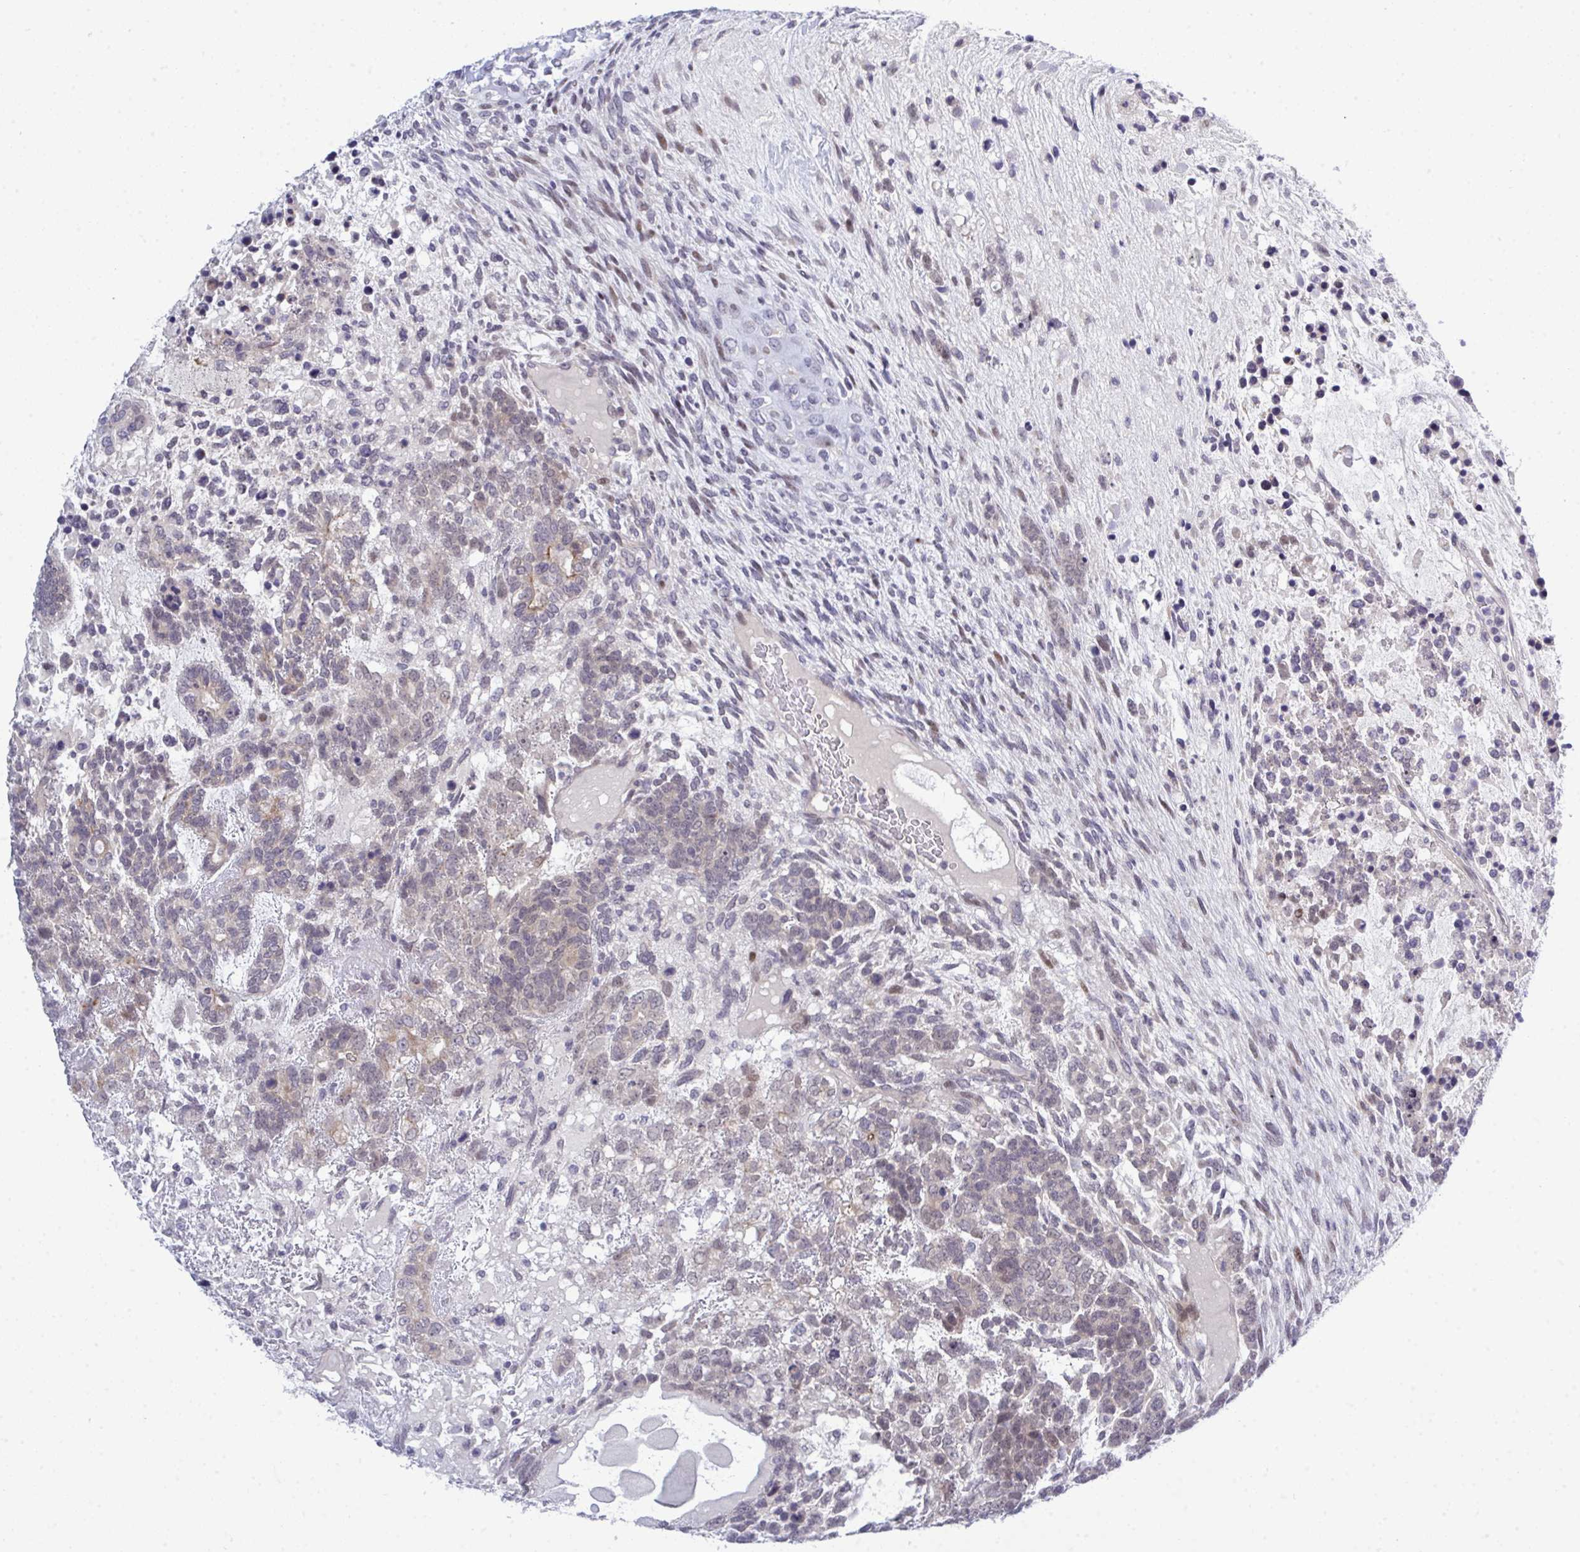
{"staining": {"intensity": "negative", "quantity": "none", "location": "none"}, "tissue": "testis cancer", "cell_type": "Tumor cells", "image_type": "cancer", "snomed": [{"axis": "morphology", "description": "Carcinoma, Embryonal, NOS"}, {"axis": "topography", "description": "Testis"}], "caption": "This micrograph is of testis embryonal carcinoma stained with IHC to label a protein in brown with the nuclei are counter-stained blue. There is no positivity in tumor cells.", "gene": "TAB1", "patient": {"sex": "male", "age": 23}}